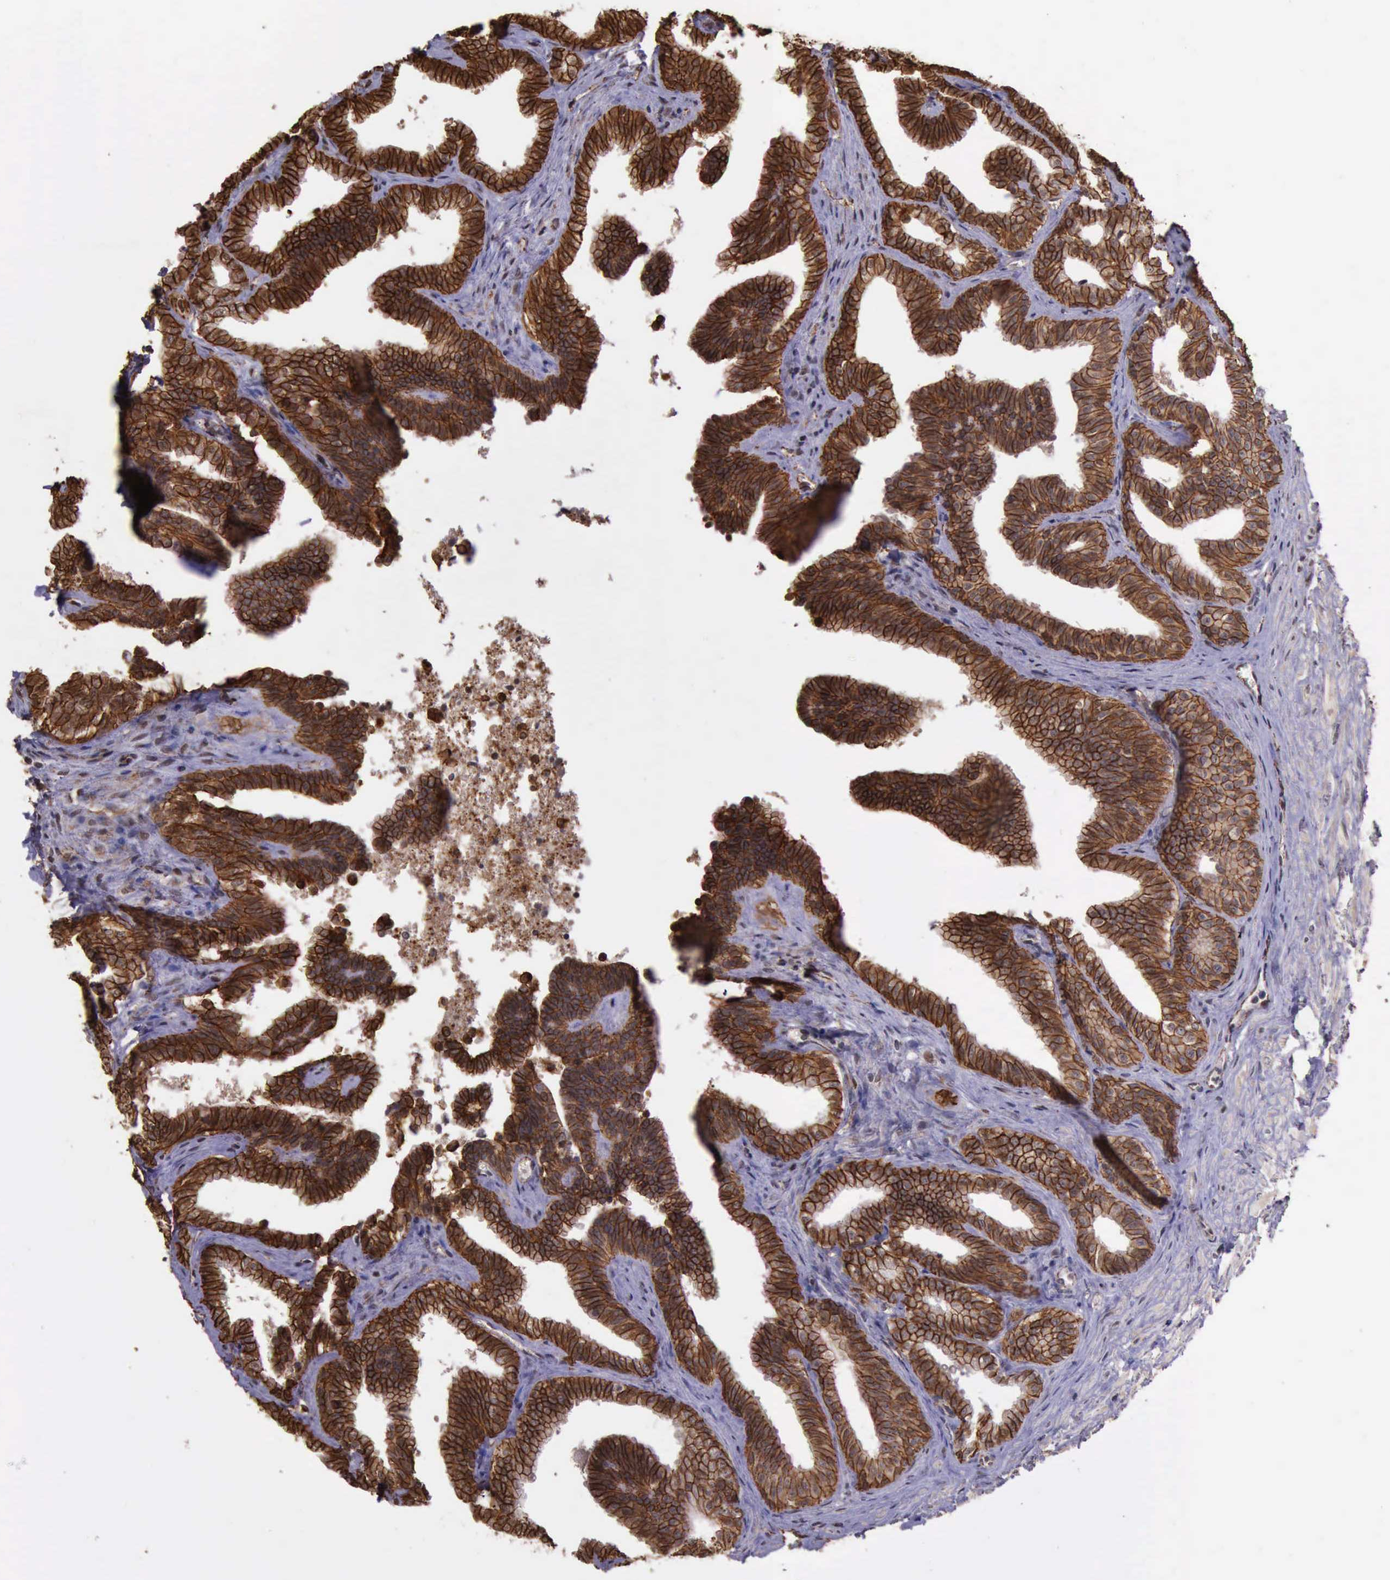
{"staining": {"intensity": "strong", "quantity": ">75%", "location": "cytoplasmic/membranous"}, "tissue": "seminal vesicle", "cell_type": "Glandular cells", "image_type": "normal", "snomed": [{"axis": "morphology", "description": "Normal tissue, NOS"}, {"axis": "topography", "description": "Seminal veicle"}], "caption": "An image of human seminal vesicle stained for a protein exhibits strong cytoplasmic/membranous brown staining in glandular cells. Using DAB (3,3'-diaminobenzidine) (brown) and hematoxylin (blue) stains, captured at high magnification using brightfield microscopy.", "gene": "CTNNB1", "patient": {"sex": "male", "age": 26}}